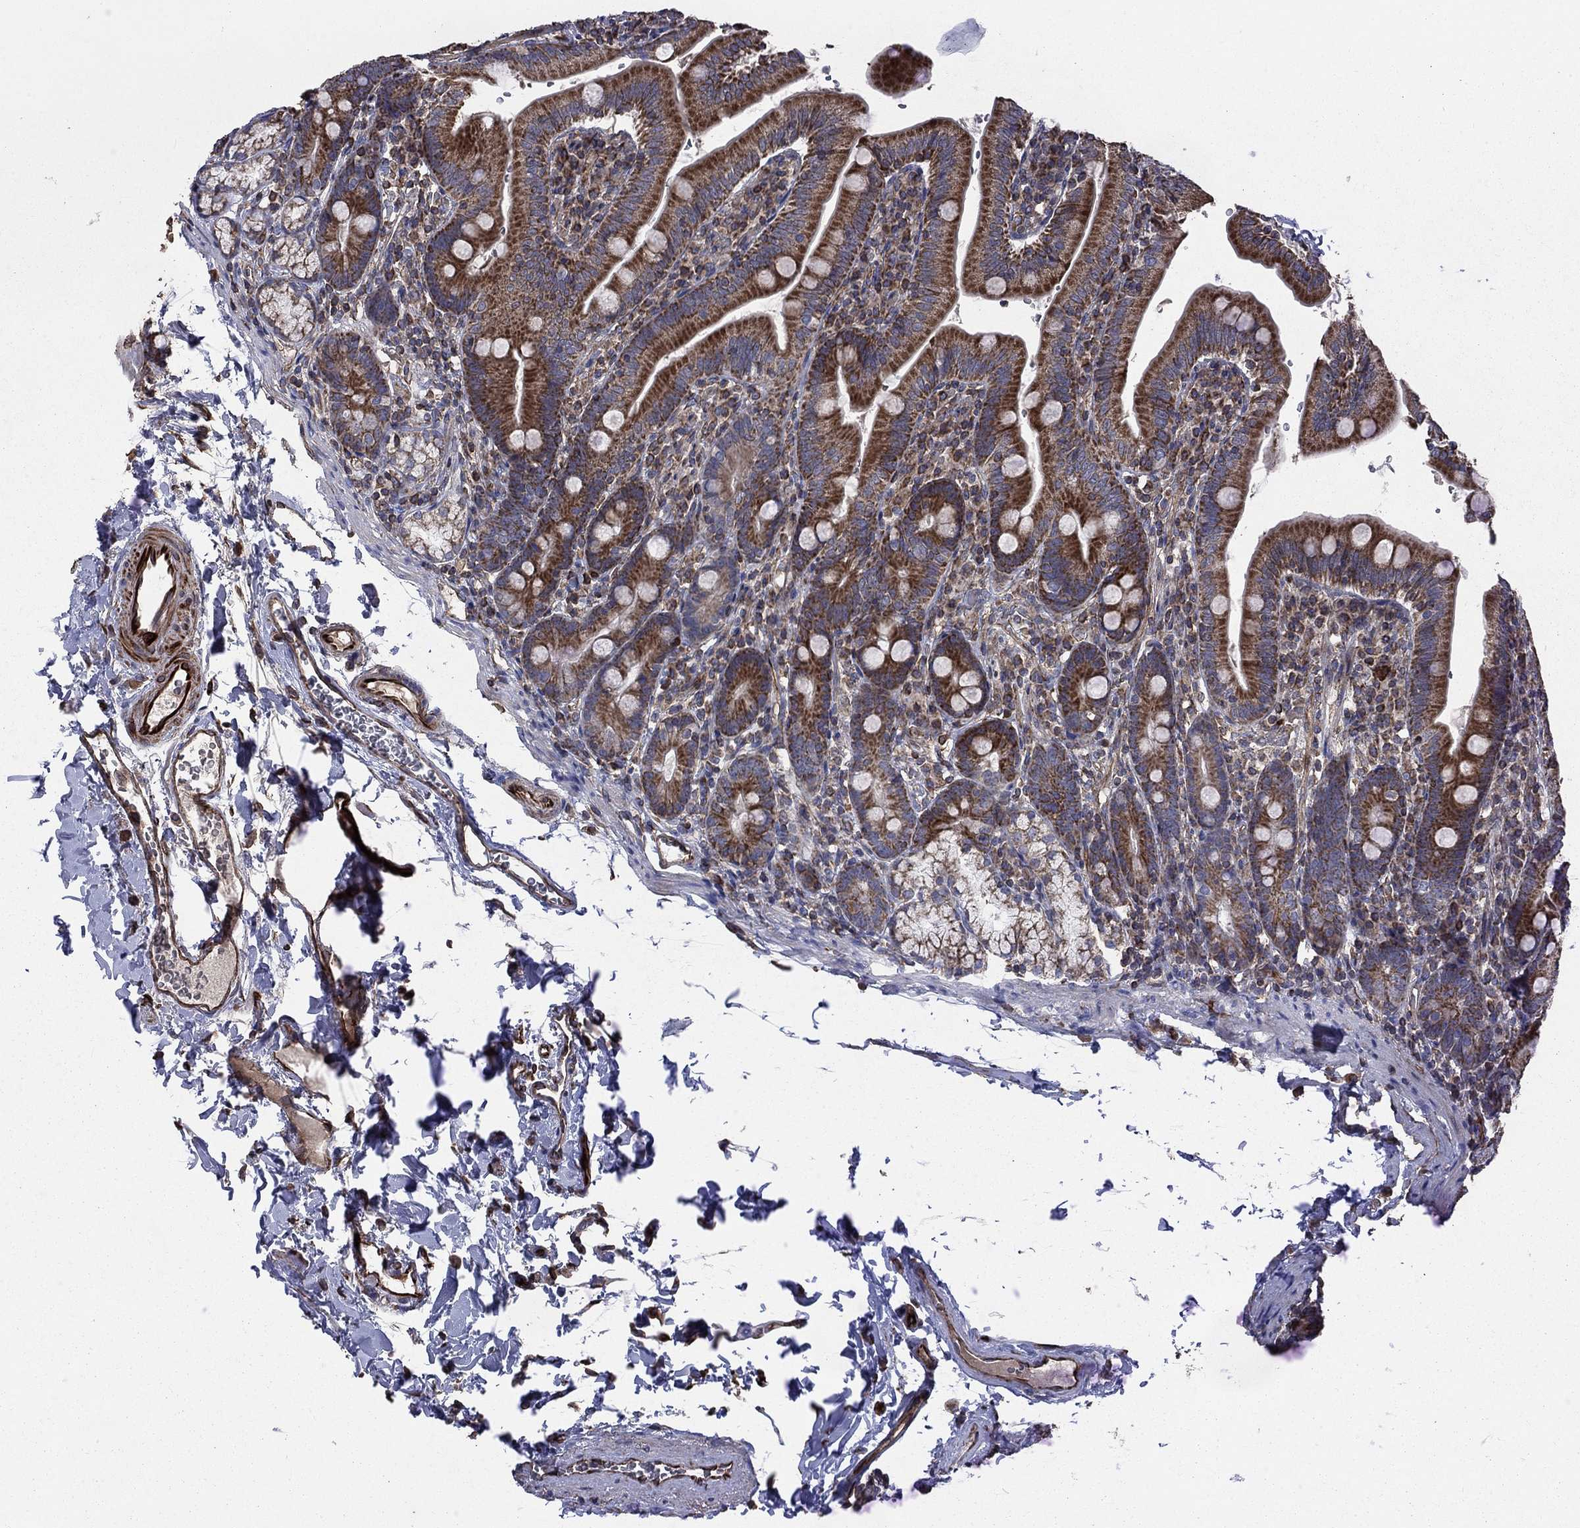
{"staining": {"intensity": "strong", "quantity": ">75%", "location": "cytoplasmic/membranous"}, "tissue": "duodenum", "cell_type": "Glandular cells", "image_type": "normal", "snomed": [{"axis": "morphology", "description": "Normal tissue, NOS"}, {"axis": "topography", "description": "Duodenum"}], "caption": "Immunohistochemistry (IHC) micrograph of unremarkable human duodenum stained for a protein (brown), which shows high levels of strong cytoplasmic/membranous expression in approximately >75% of glandular cells.", "gene": "NDUFC1", "patient": {"sex": "female", "age": 67}}